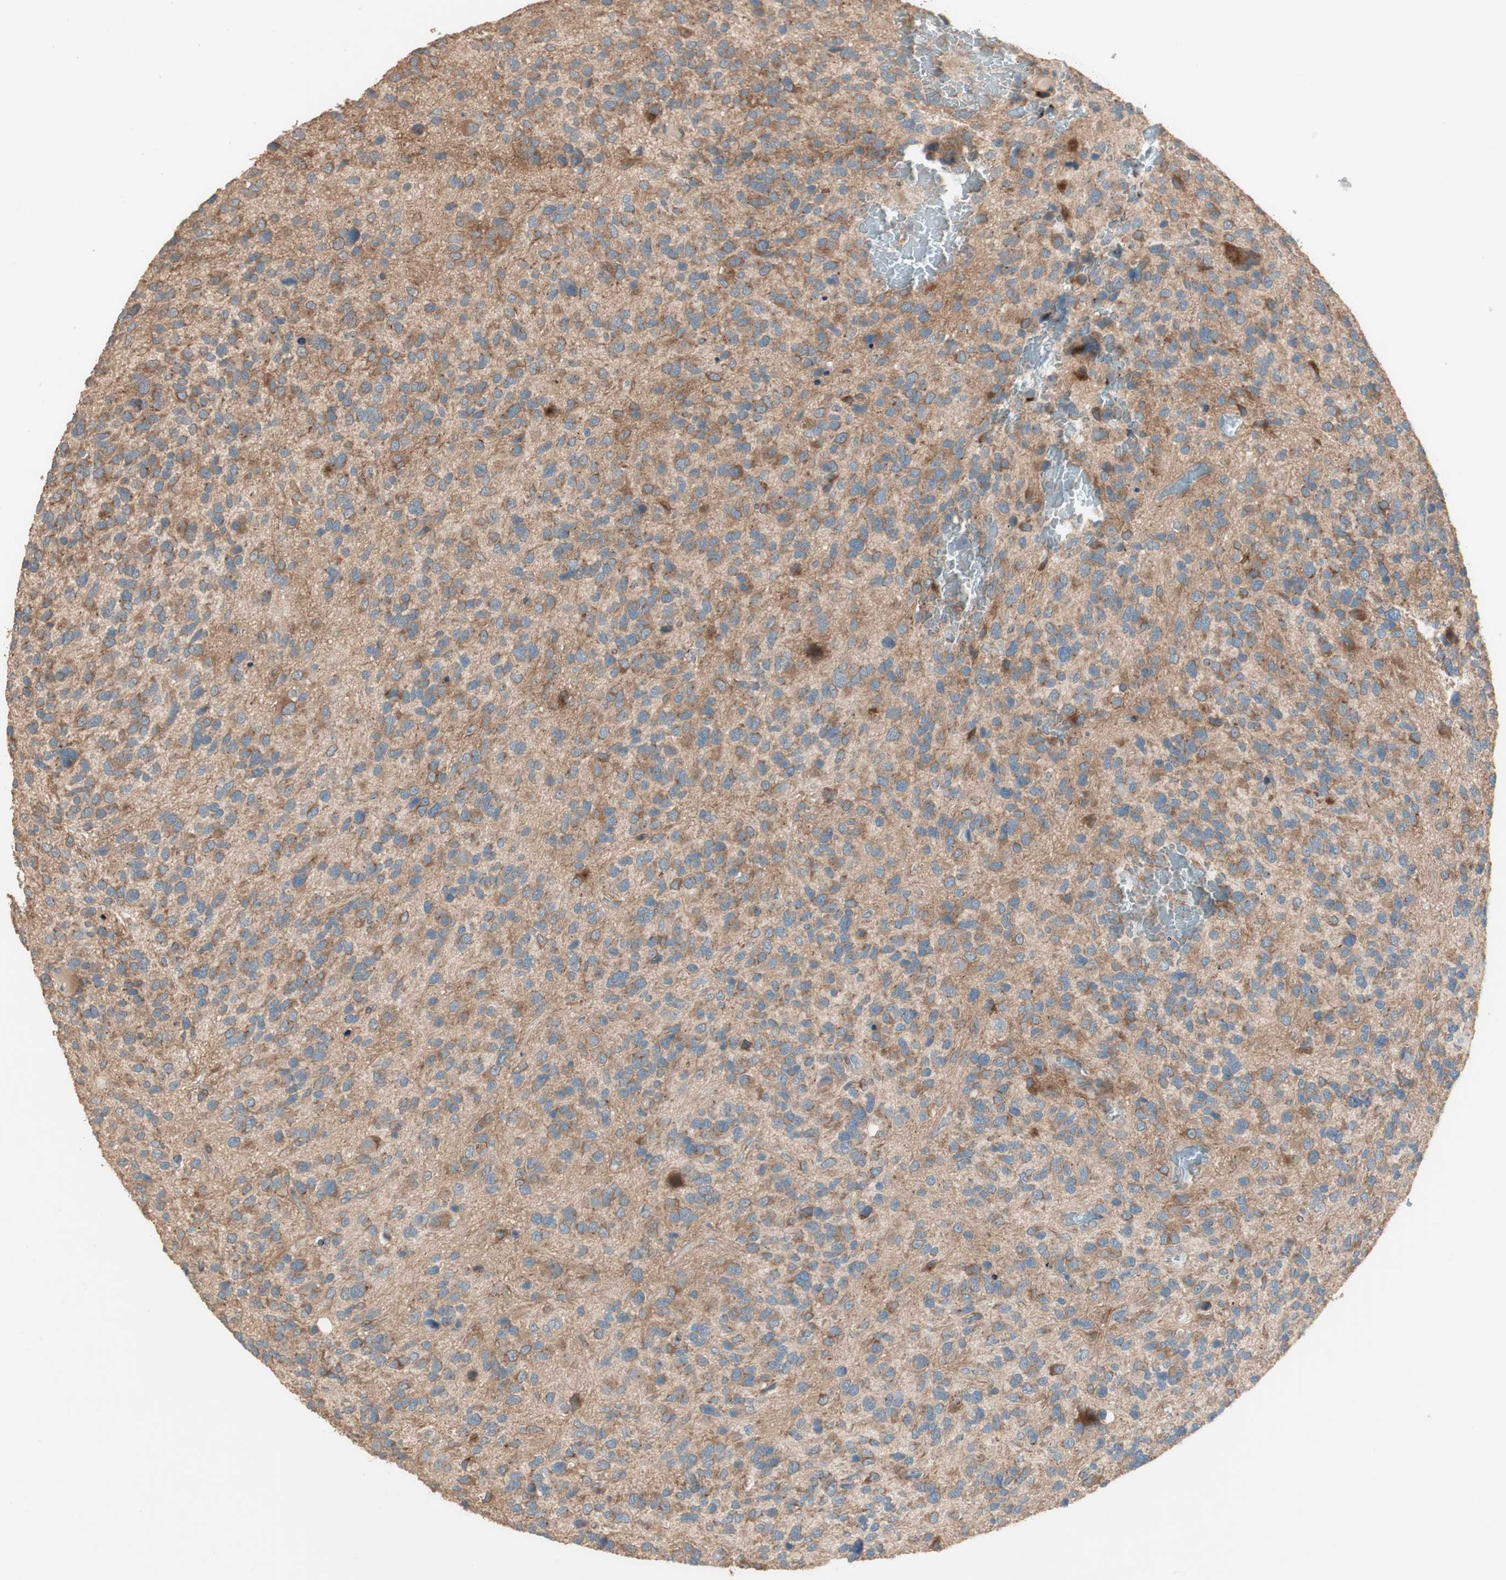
{"staining": {"intensity": "moderate", "quantity": ">75%", "location": "cytoplasmic/membranous"}, "tissue": "glioma", "cell_type": "Tumor cells", "image_type": "cancer", "snomed": [{"axis": "morphology", "description": "Glioma, malignant, High grade"}, {"axis": "topography", "description": "Brain"}], "caption": "High-power microscopy captured an immunohistochemistry micrograph of glioma, revealing moderate cytoplasmic/membranous staining in about >75% of tumor cells.", "gene": "RARRES1", "patient": {"sex": "female", "age": 58}}